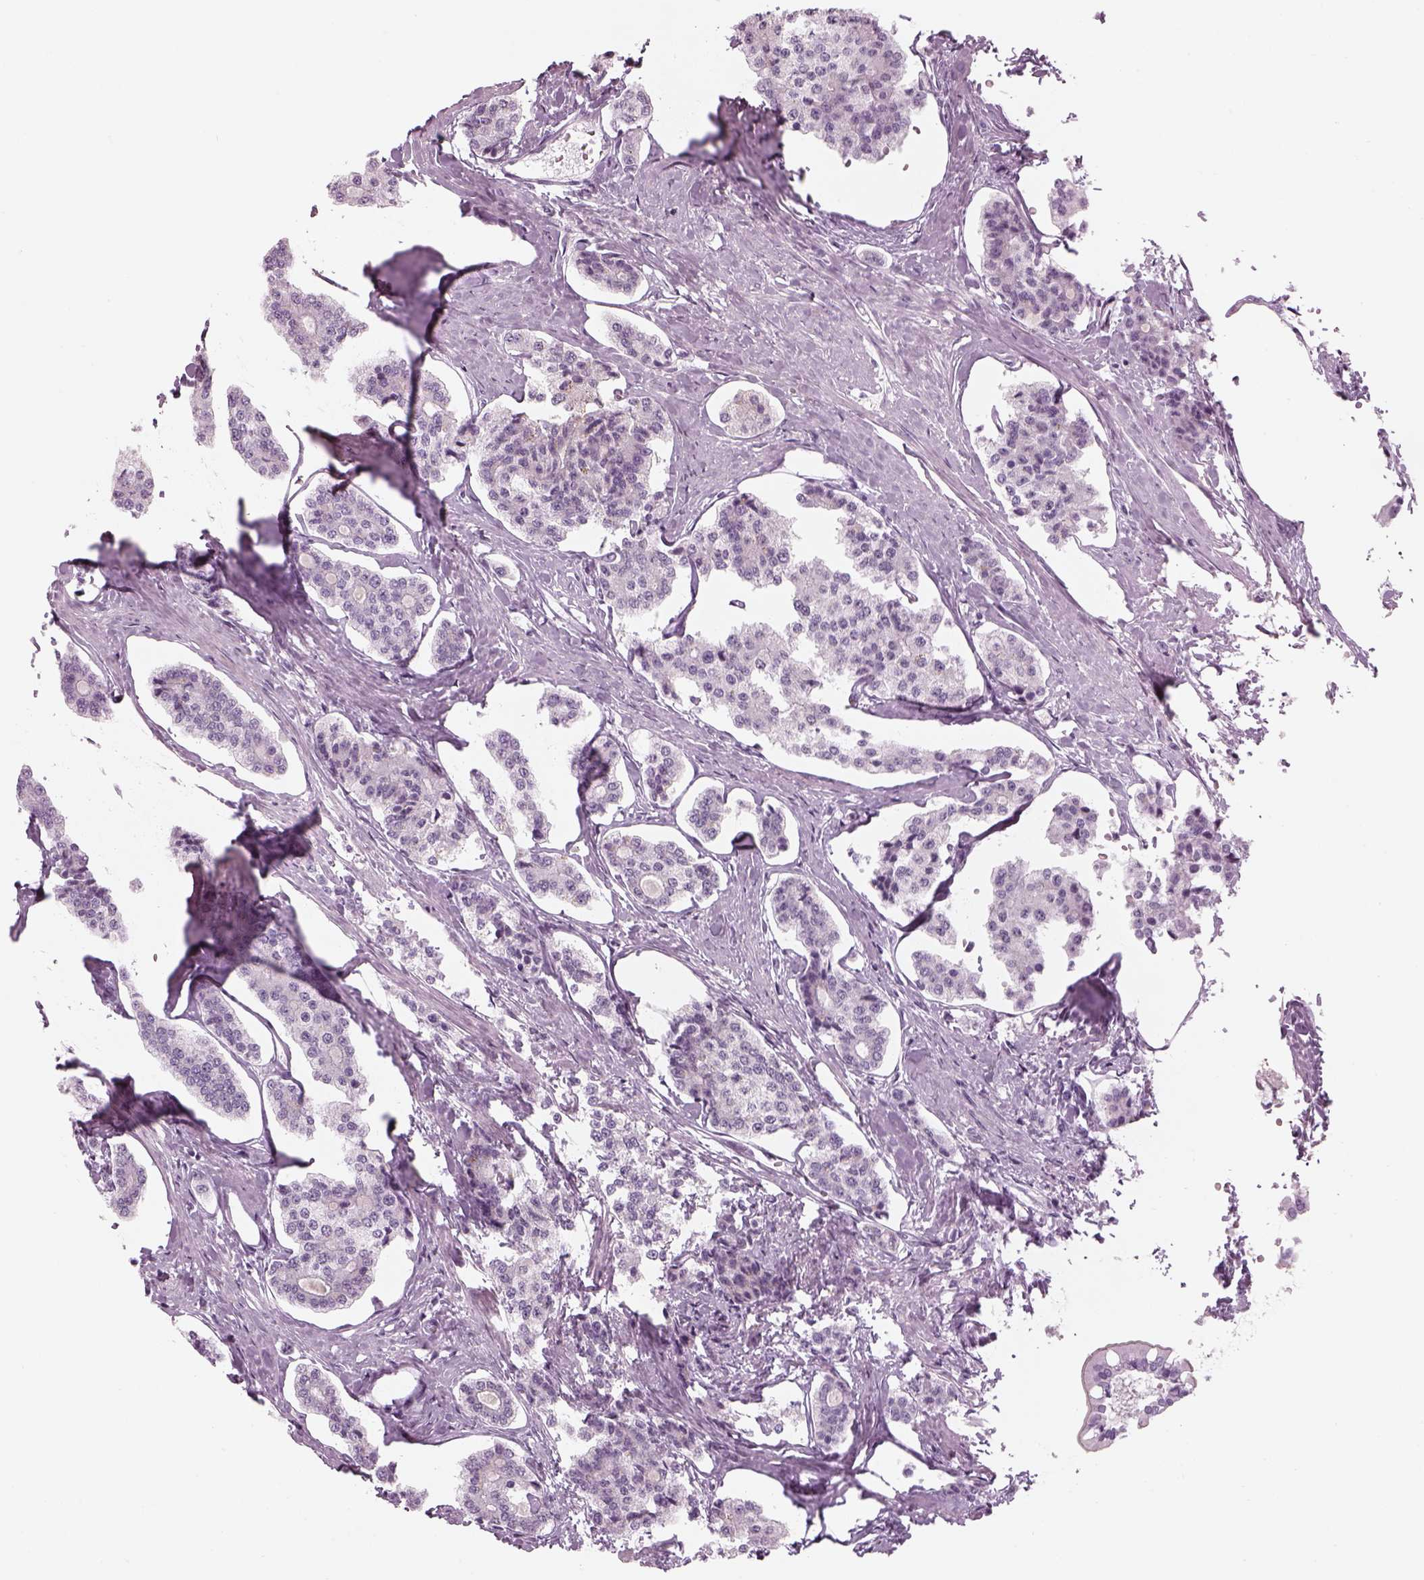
{"staining": {"intensity": "negative", "quantity": "none", "location": "none"}, "tissue": "carcinoid", "cell_type": "Tumor cells", "image_type": "cancer", "snomed": [{"axis": "morphology", "description": "Carcinoid, malignant, NOS"}, {"axis": "topography", "description": "Small intestine"}], "caption": "Immunohistochemical staining of human carcinoid demonstrates no significant staining in tumor cells. The staining was performed using DAB to visualize the protein expression in brown, while the nuclei were stained in blue with hematoxylin (Magnification: 20x).", "gene": "SAG", "patient": {"sex": "female", "age": 65}}